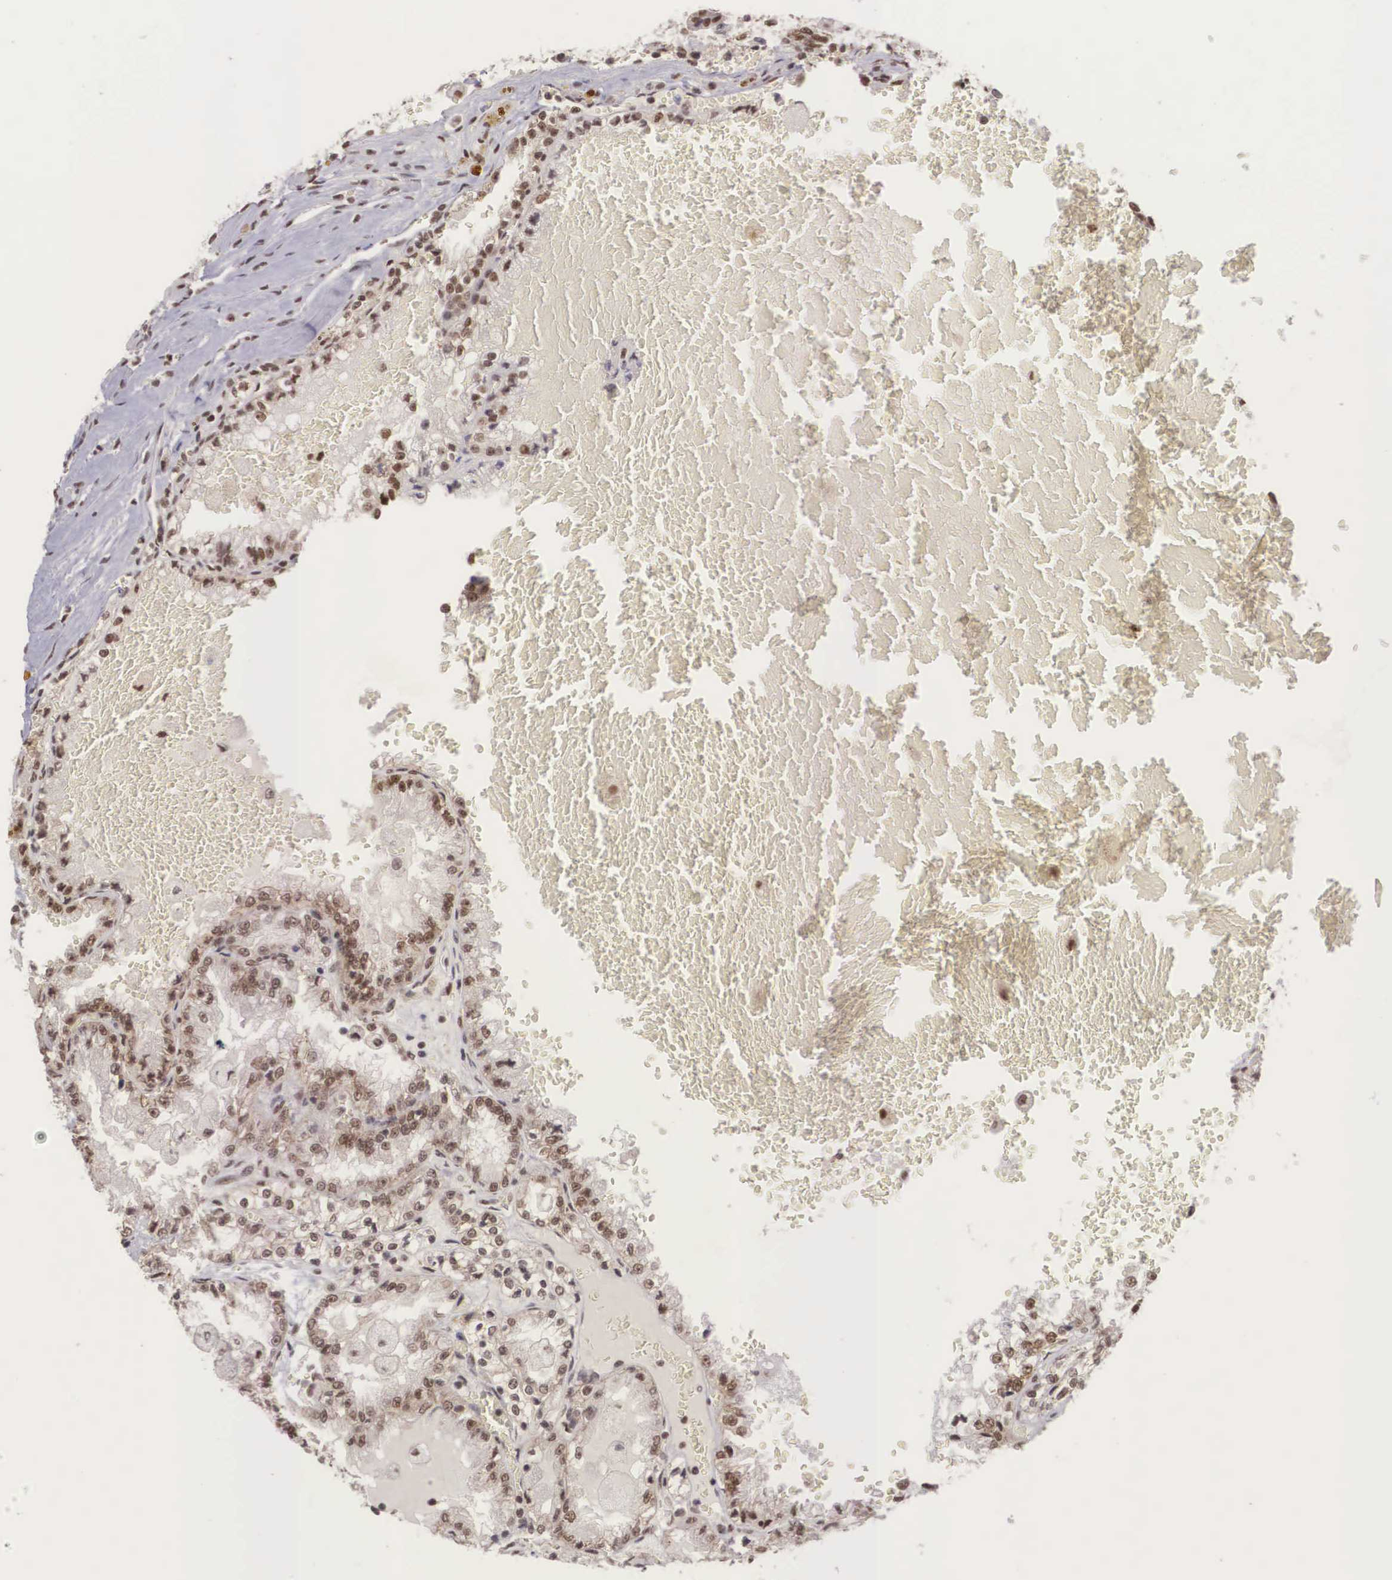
{"staining": {"intensity": "moderate", "quantity": ">75%", "location": "nuclear"}, "tissue": "renal cancer", "cell_type": "Tumor cells", "image_type": "cancer", "snomed": [{"axis": "morphology", "description": "Adenocarcinoma, NOS"}, {"axis": "topography", "description": "Kidney"}], "caption": "DAB (3,3'-diaminobenzidine) immunohistochemical staining of renal cancer shows moderate nuclear protein expression in approximately >75% of tumor cells.", "gene": "POLR2F", "patient": {"sex": "female", "age": 56}}